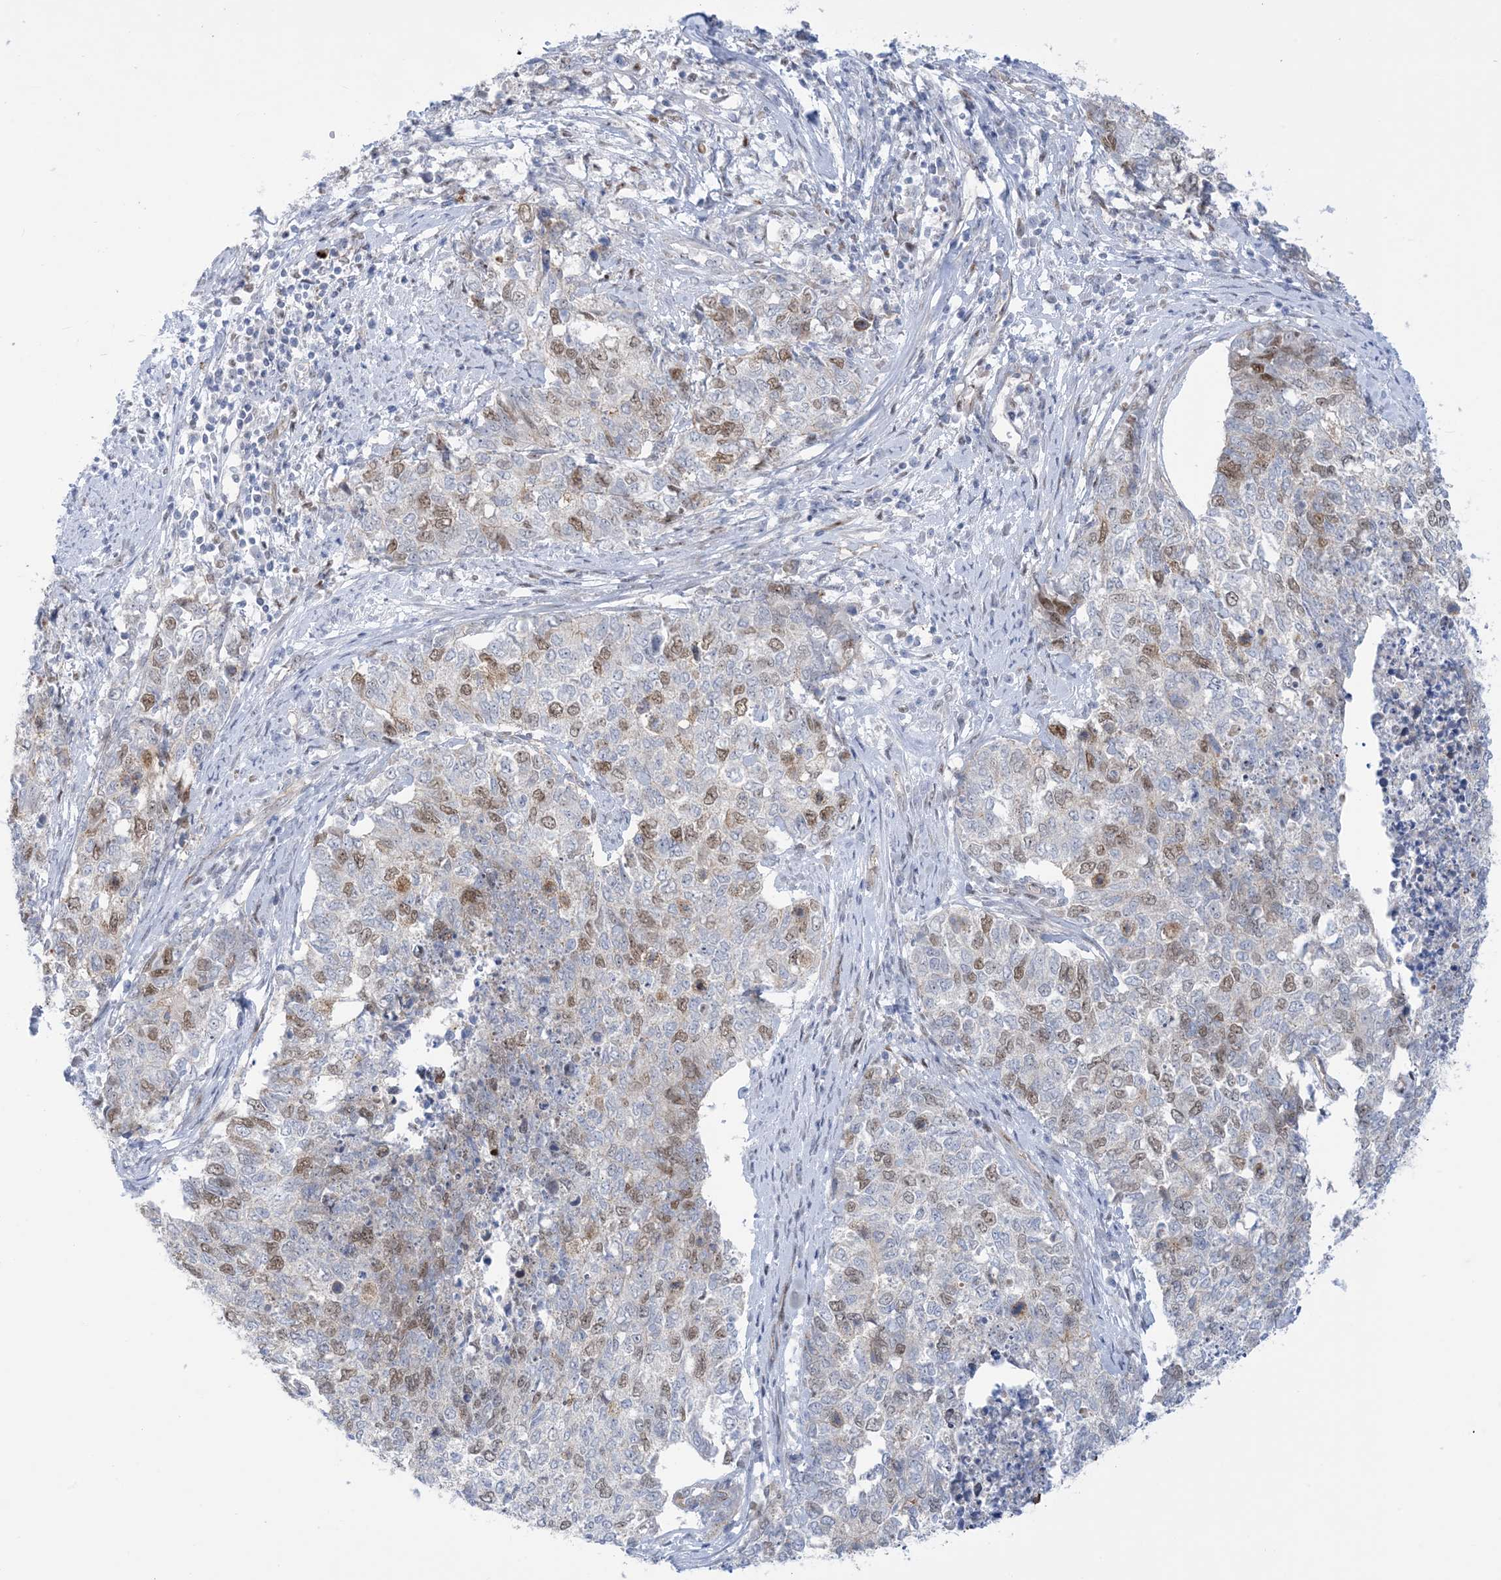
{"staining": {"intensity": "moderate", "quantity": "25%-75%", "location": "nuclear"}, "tissue": "cervical cancer", "cell_type": "Tumor cells", "image_type": "cancer", "snomed": [{"axis": "morphology", "description": "Squamous cell carcinoma, NOS"}, {"axis": "topography", "description": "Cervix"}], "caption": "A brown stain labels moderate nuclear expression of a protein in cervical cancer (squamous cell carcinoma) tumor cells.", "gene": "MARS2", "patient": {"sex": "female", "age": 63}}